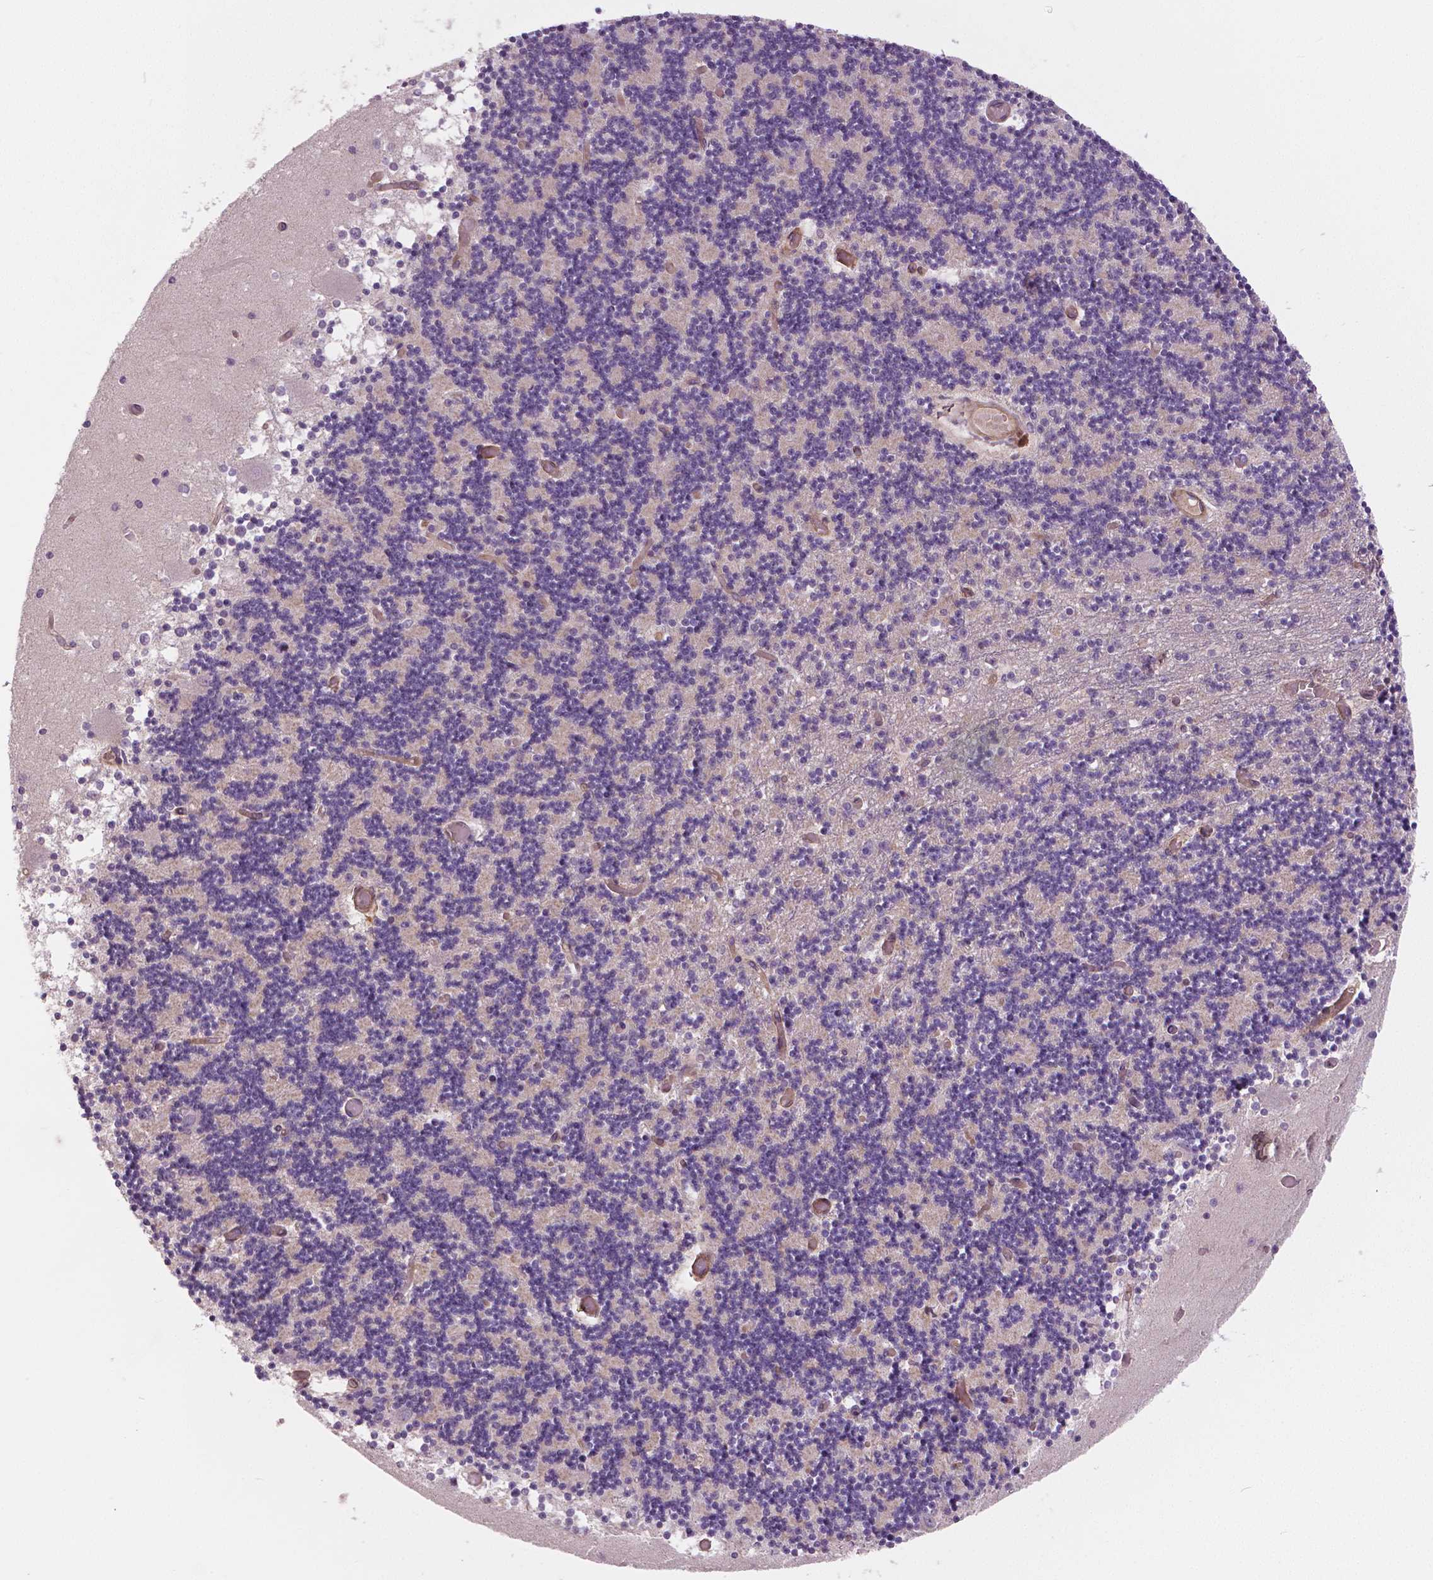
{"staining": {"intensity": "negative", "quantity": "none", "location": "none"}, "tissue": "cerebellum", "cell_type": "Cells in granular layer", "image_type": "normal", "snomed": [{"axis": "morphology", "description": "Normal tissue, NOS"}, {"axis": "topography", "description": "Cerebellum"}], "caption": "Immunohistochemistry photomicrograph of unremarkable cerebellum: cerebellum stained with DAB reveals no significant protein staining in cells in granular layer. (DAB (3,3'-diaminobenzidine) IHC visualized using brightfield microscopy, high magnification).", "gene": "FLT1", "patient": {"sex": "female", "age": 28}}